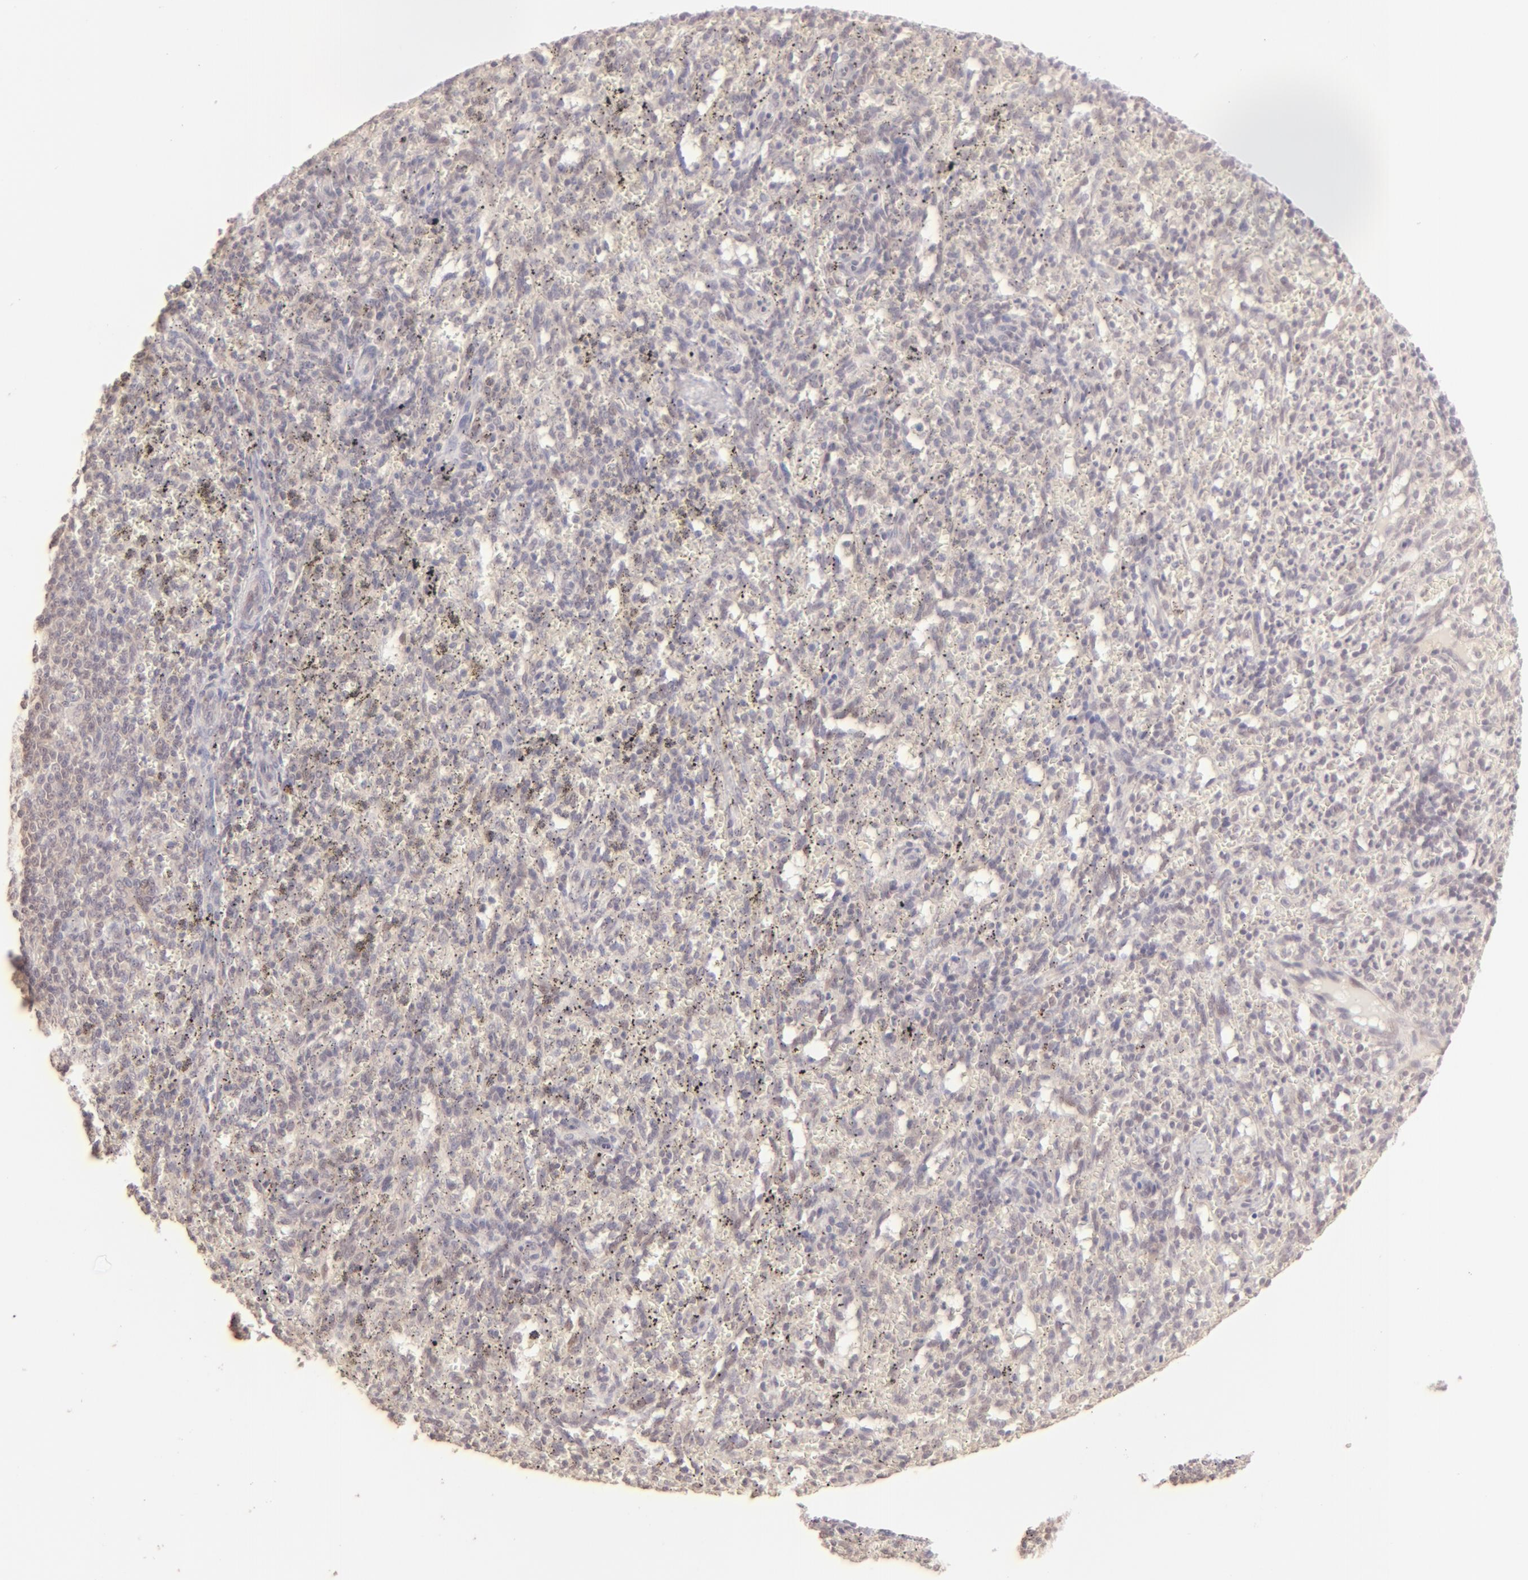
{"staining": {"intensity": "negative", "quantity": "none", "location": "none"}, "tissue": "spleen", "cell_type": "Cells in red pulp", "image_type": "normal", "snomed": [{"axis": "morphology", "description": "Normal tissue, NOS"}, {"axis": "topography", "description": "Spleen"}], "caption": "Immunohistochemistry of normal human spleen shows no positivity in cells in red pulp.", "gene": "CLDN1", "patient": {"sex": "female", "age": 10}}